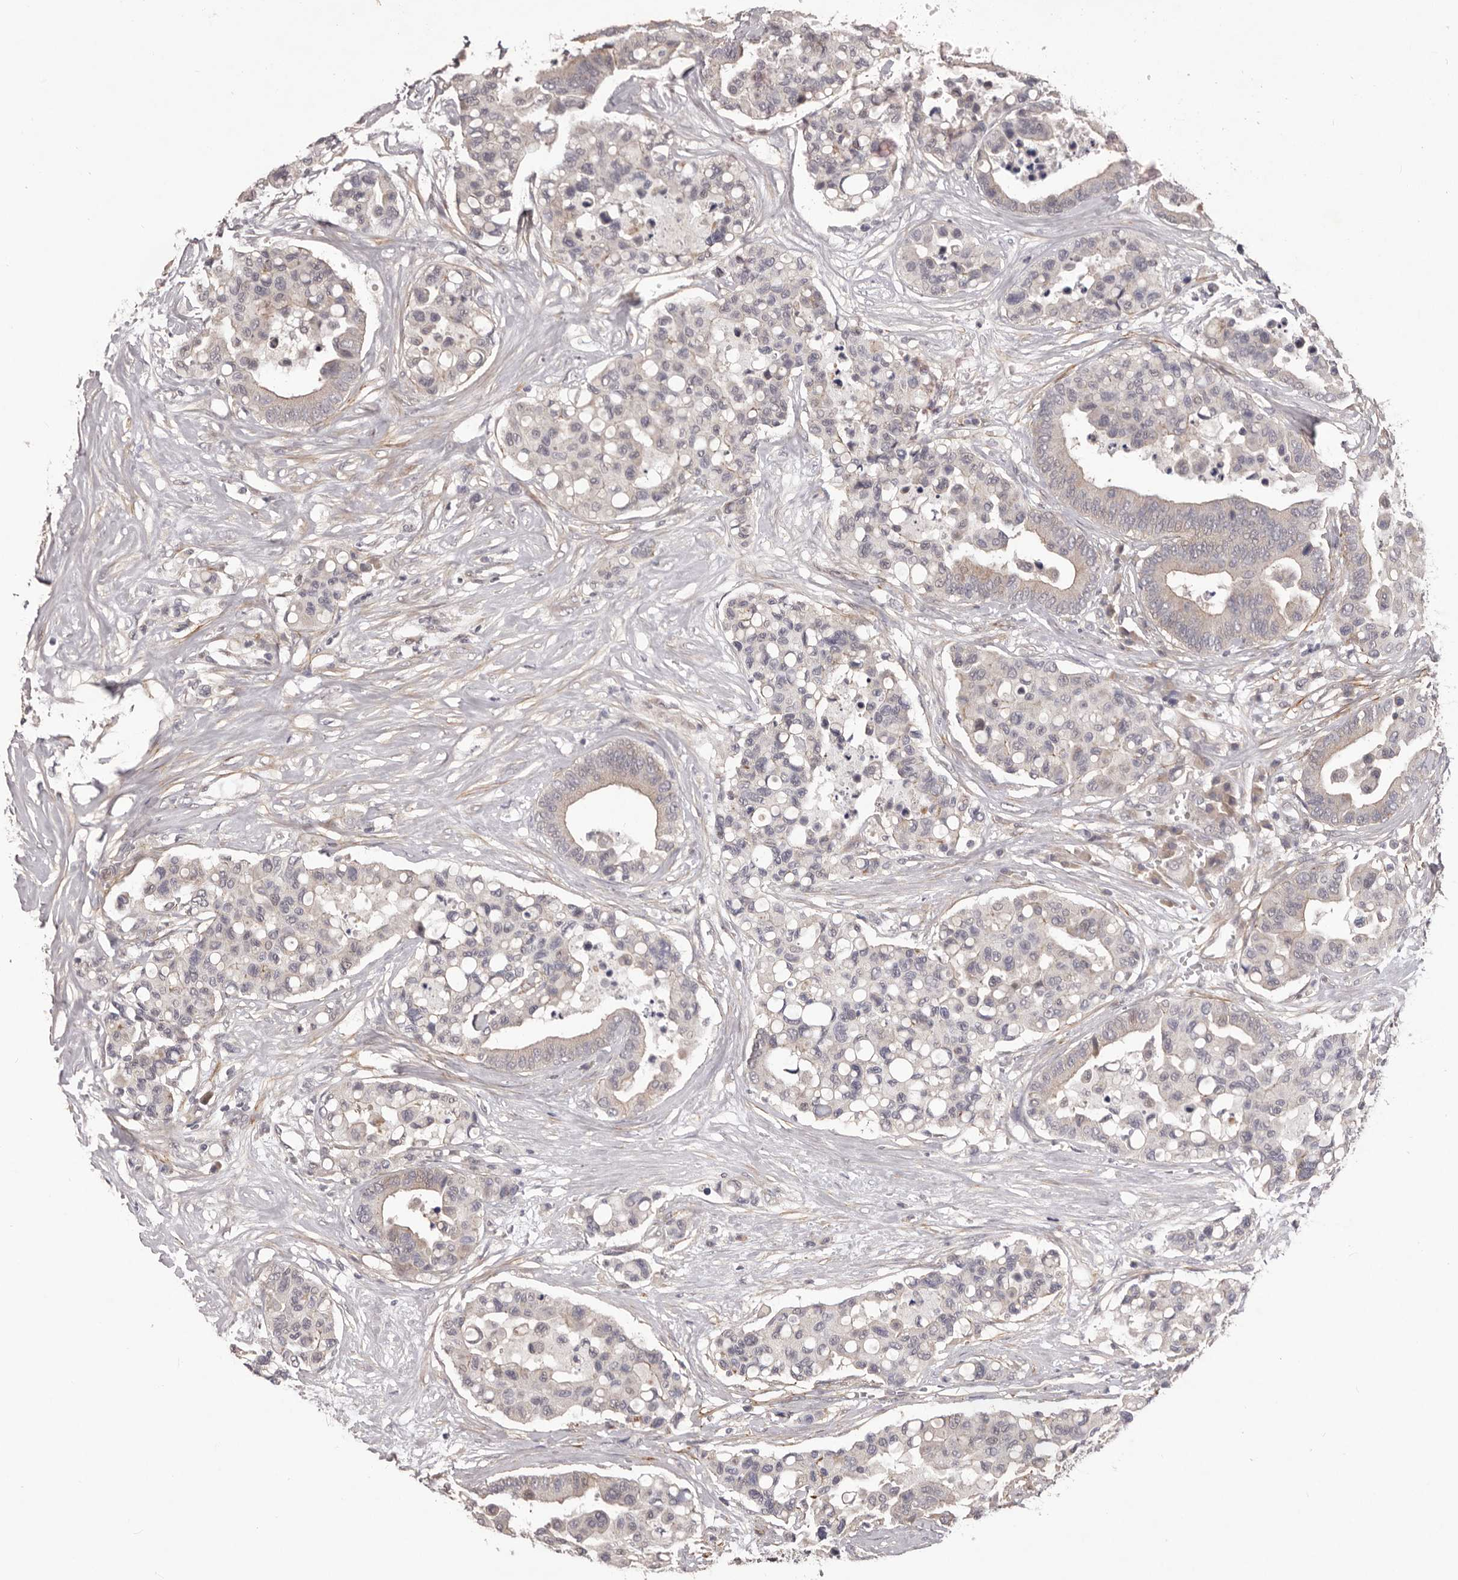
{"staining": {"intensity": "weak", "quantity": "<25%", "location": "cytoplasmic/membranous"}, "tissue": "colorectal cancer", "cell_type": "Tumor cells", "image_type": "cancer", "snomed": [{"axis": "morphology", "description": "Adenocarcinoma, NOS"}, {"axis": "topography", "description": "Colon"}], "caption": "A high-resolution image shows IHC staining of colorectal cancer, which displays no significant positivity in tumor cells.", "gene": "HBS1L", "patient": {"sex": "male", "age": 82}}